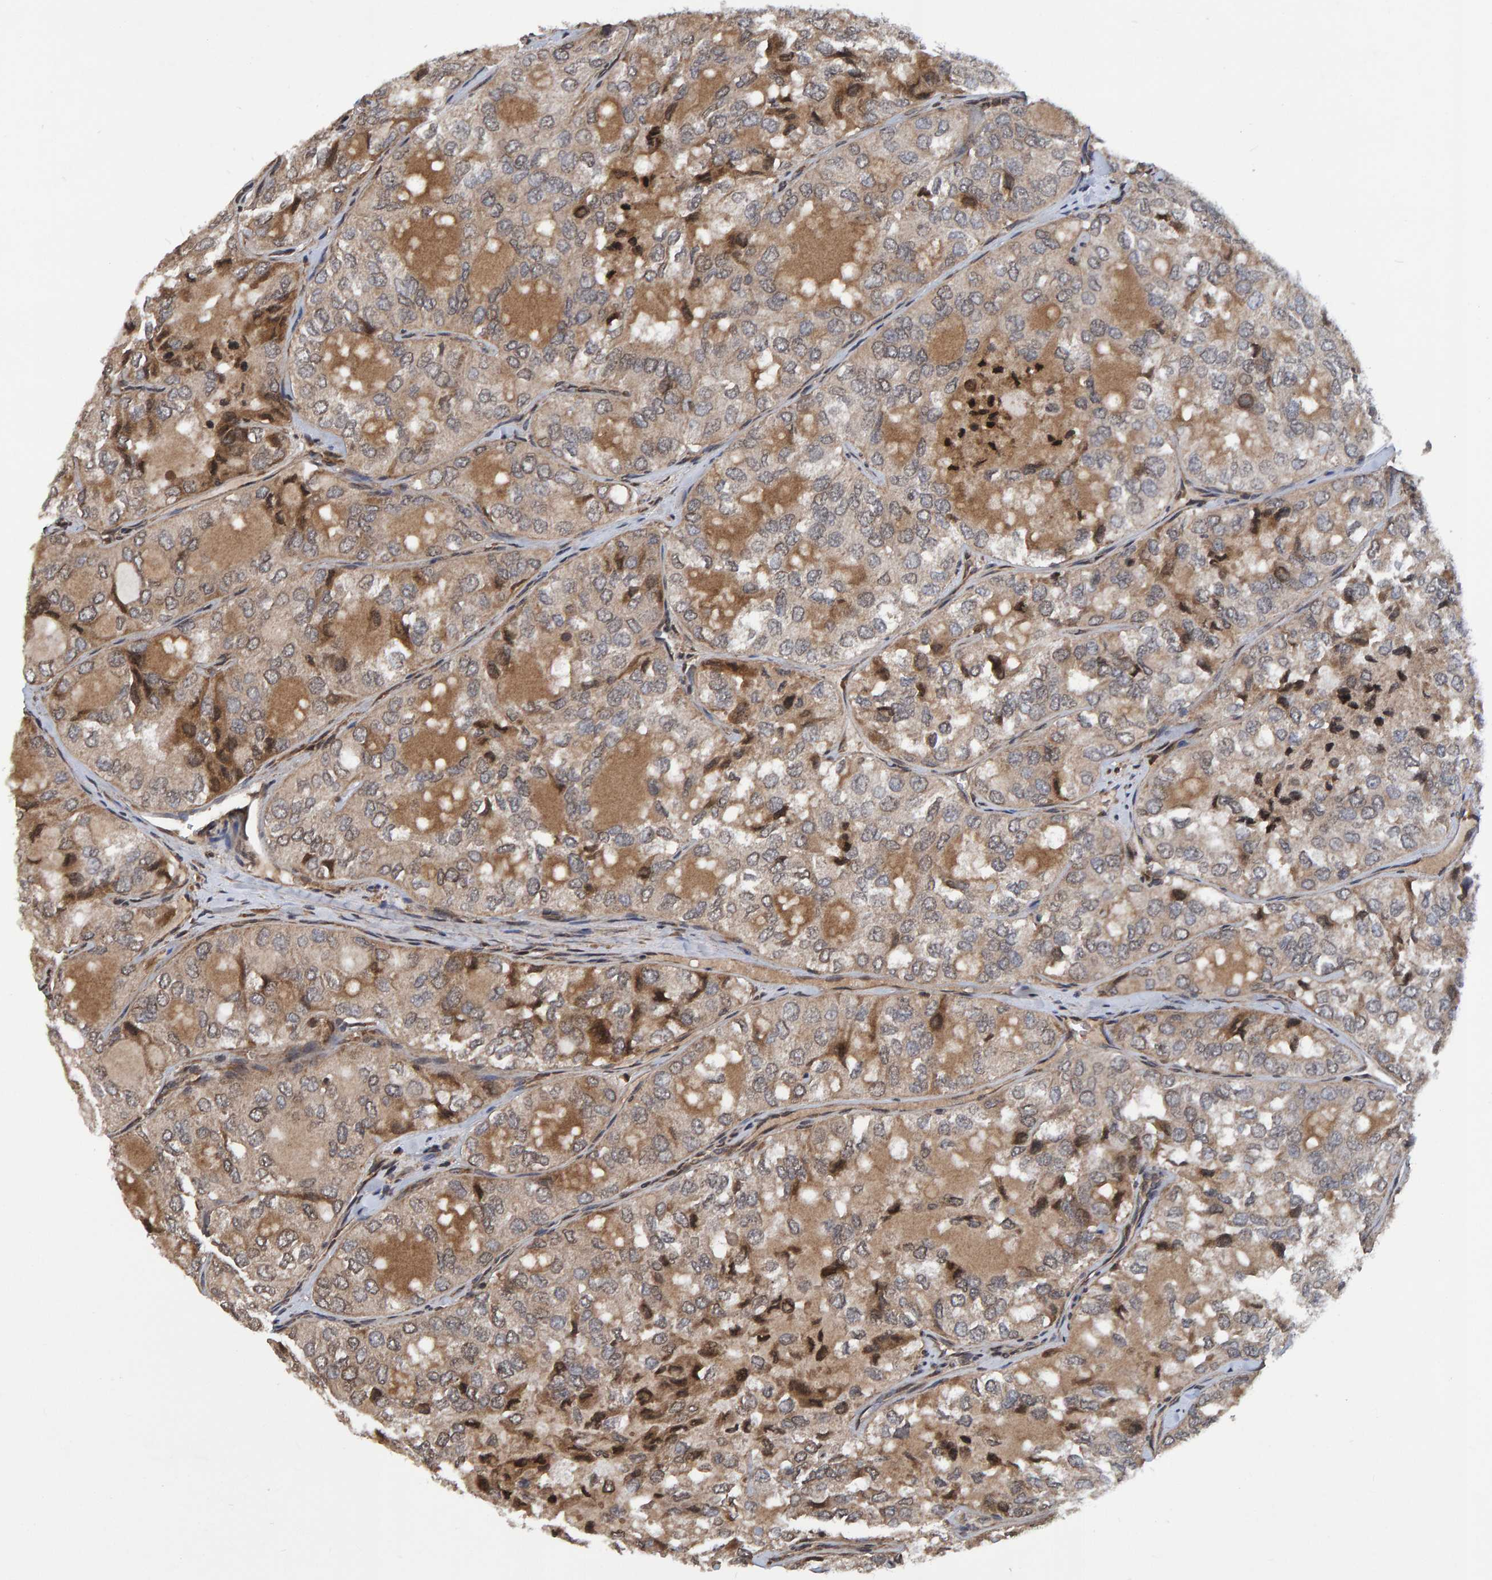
{"staining": {"intensity": "weak", "quantity": ">75%", "location": "cytoplasmic/membranous"}, "tissue": "thyroid cancer", "cell_type": "Tumor cells", "image_type": "cancer", "snomed": [{"axis": "morphology", "description": "Follicular adenoma carcinoma, NOS"}, {"axis": "topography", "description": "Thyroid gland"}], "caption": "Brown immunohistochemical staining in human follicular adenoma carcinoma (thyroid) exhibits weak cytoplasmic/membranous positivity in approximately >75% of tumor cells.", "gene": "GAB2", "patient": {"sex": "male", "age": 75}}